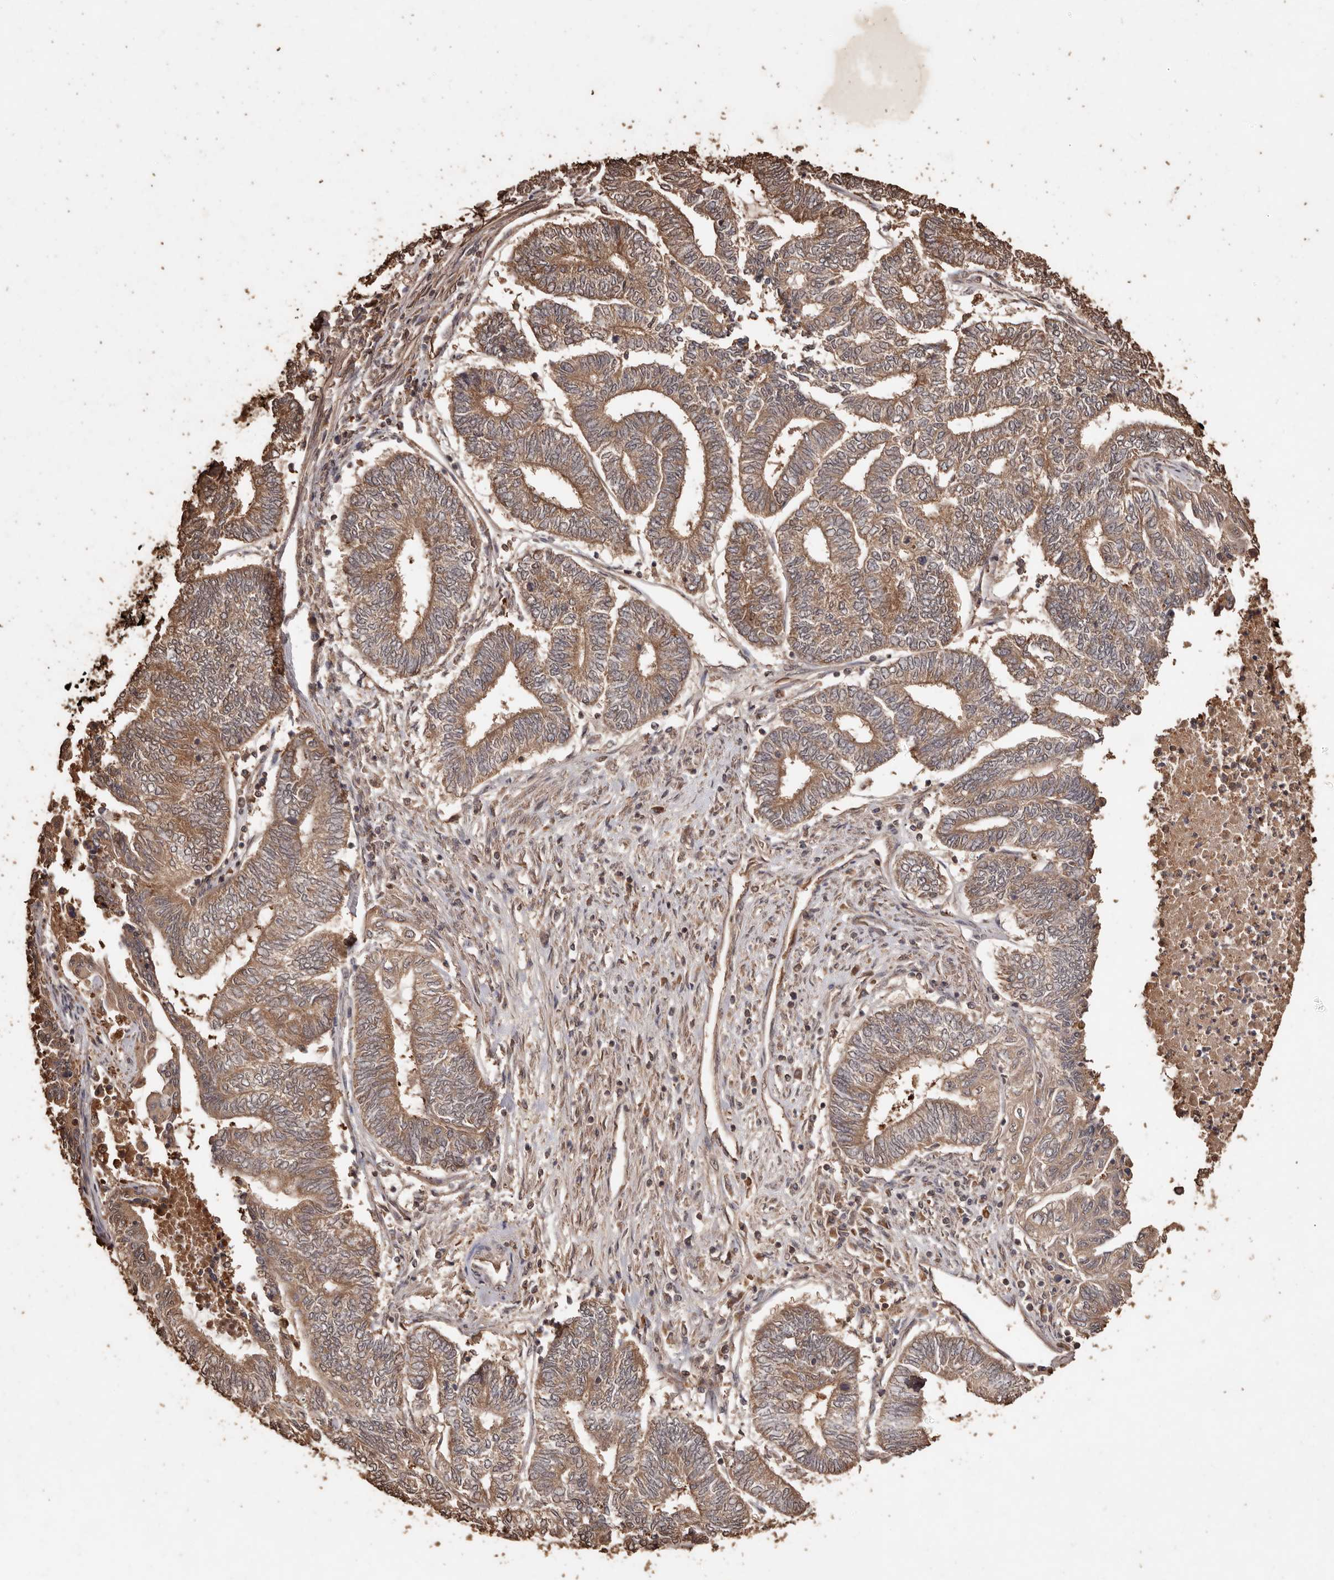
{"staining": {"intensity": "moderate", "quantity": ">75%", "location": "cytoplasmic/membranous"}, "tissue": "endometrial cancer", "cell_type": "Tumor cells", "image_type": "cancer", "snomed": [{"axis": "morphology", "description": "Adenocarcinoma, NOS"}, {"axis": "topography", "description": "Uterus"}, {"axis": "topography", "description": "Endometrium"}], "caption": "Endometrial adenocarcinoma stained with a brown dye displays moderate cytoplasmic/membranous positive expression in about >75% of tumor cells.", "gene": "PKDCC", "patient": {"sex": "female", "age": 70}}